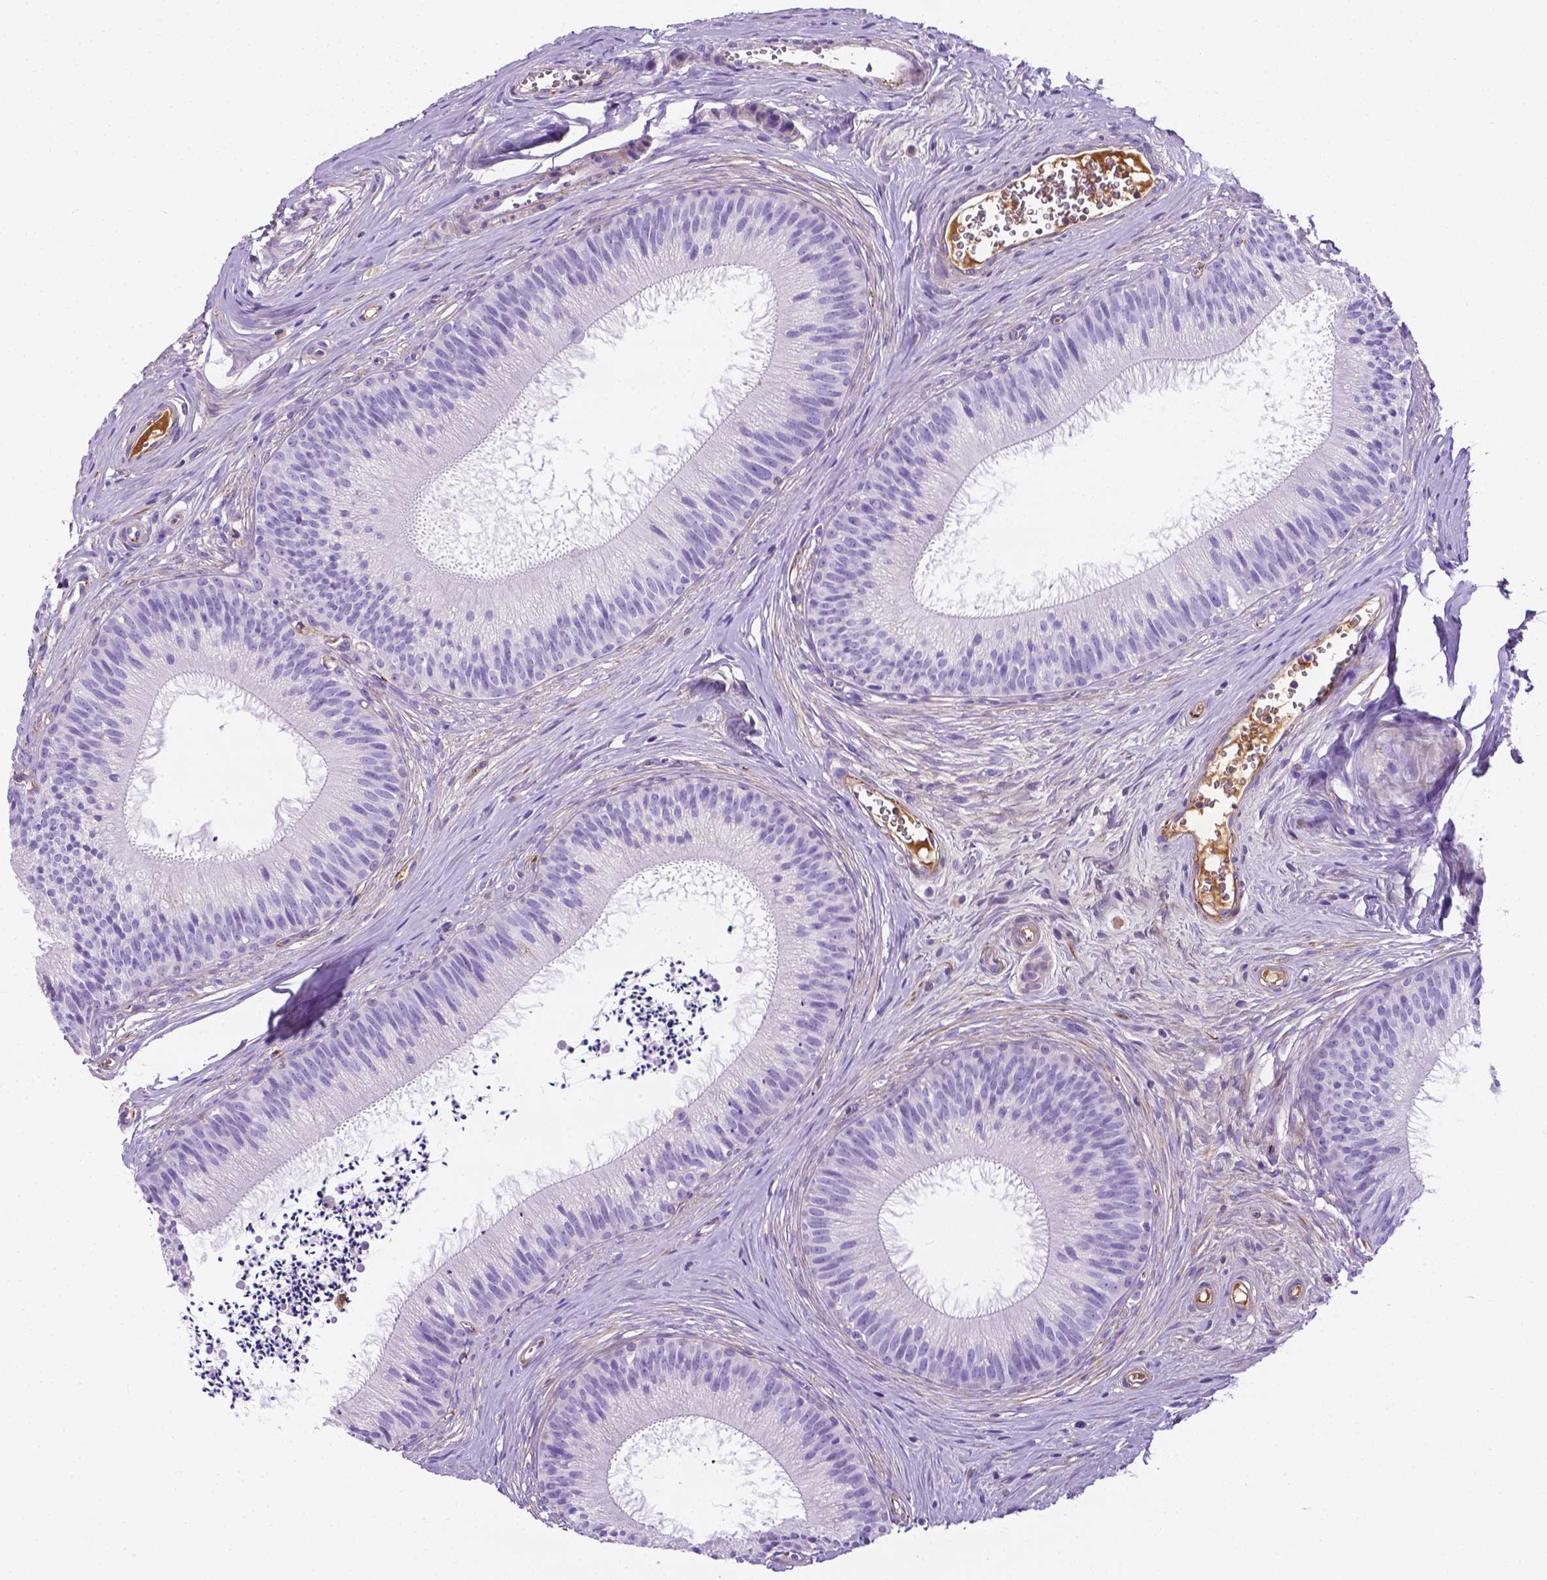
{"staining": {"intensity": "moderate", "quantity": "<25%", "location": "cytoplasmic/membranous"}, "tissue": "epididymis", "cell_type": "Glandular cells", "image_type": "normal", "snomed": [{"axis": "morphology", "description": "Normal tissue, NOS"}, {"axis": "topography", "description": "Epididymis"}], "caption": "Immunohistochemical staining of unremarkable human epididymis exhibits moderate cytoplasmic/membranous protein staining in about <25% of glandular cells.", "gene": "APOE", "patient": {"sex": "male", "age": 24}}